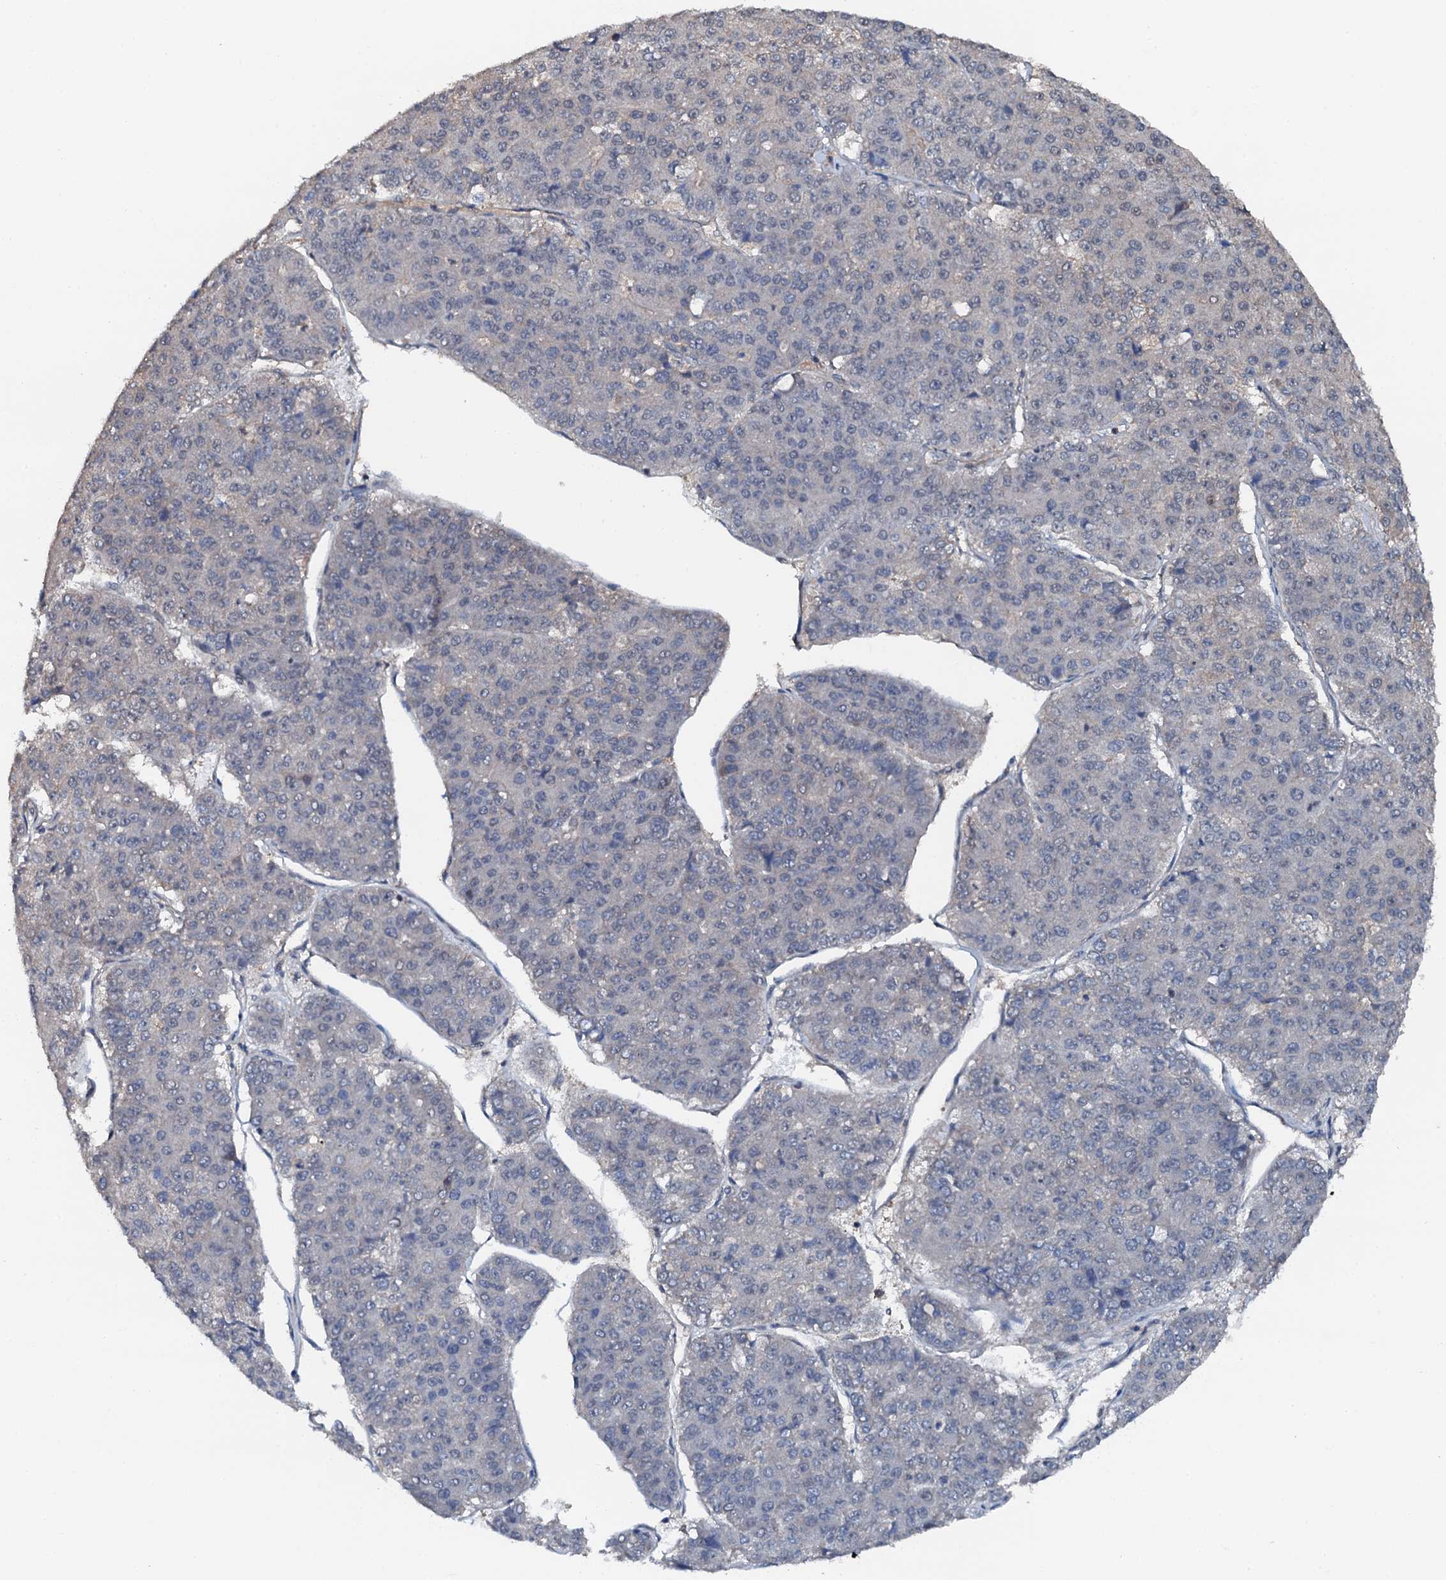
{"staining": {"intensity": "negative", "quantity": "none", "location": "none"}, "tissue": "pancreatic cancer", "cell_type": "Tumor cells", "image_type": "cancer", "snomed": [{"axis": "morphology", "description": "Adenocarcinoma, NOS"}, {"axis": "topography", "description": "Pancreas"}], "caption": "Immunohistochemistry of human pancreatic cancer reveals no expression in tumor cells. (Stains: DAB (3,3'-diaminobenzidine) immunohistochemistry with hematoxylin counter stain, Microscopy: brightfield microscopy at high magnification).", "gene": "FLYWCH1", "patient": {"sex": "male", "age": 50}}